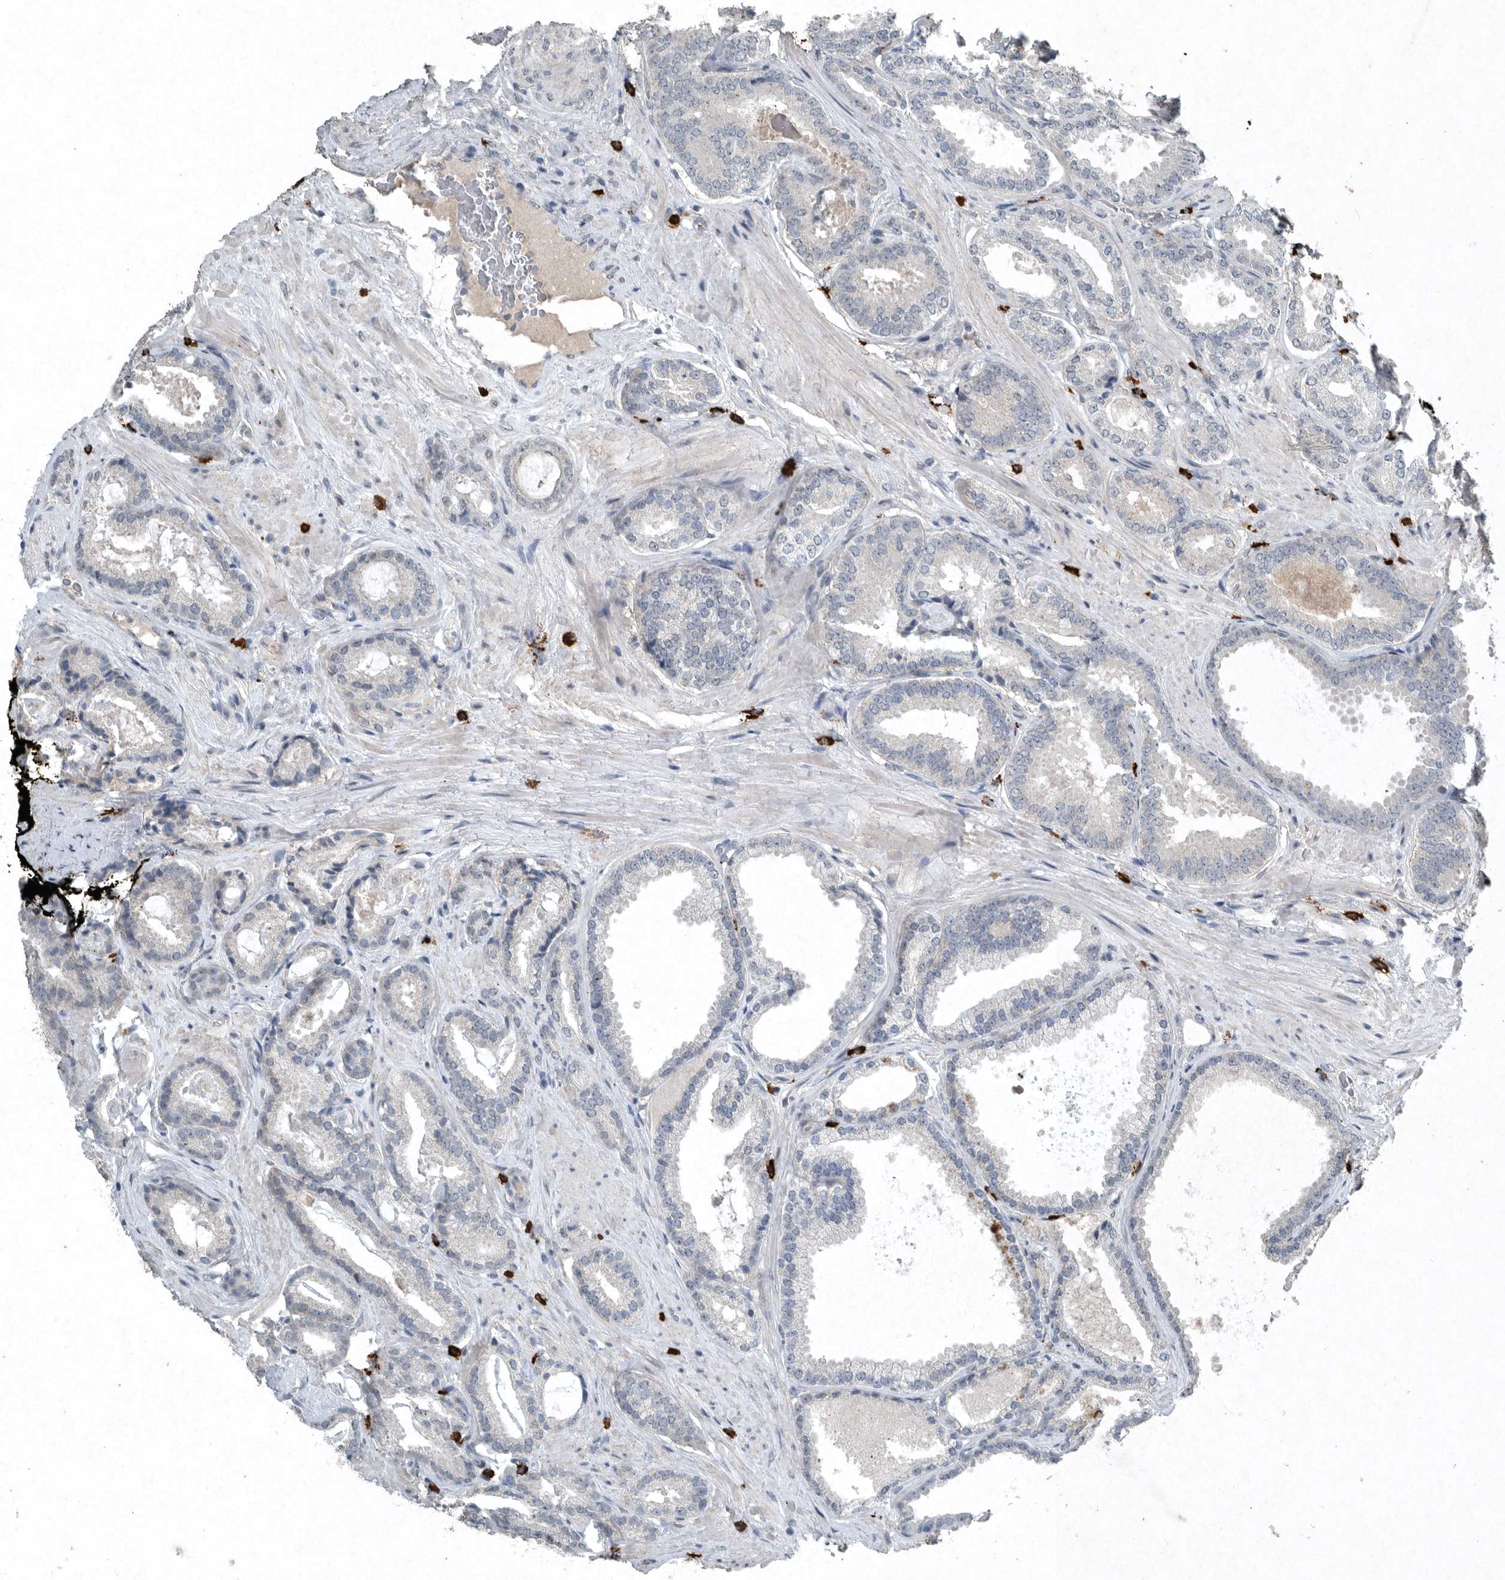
{"staining": {"intensity": "negative", "quantity": "none", "location": "none"}, "tissue": "prostate cancer", "cell_type": "Tumor cells", "image_type": "cancer", "snomed": [{"axis": "morphology", "description": "Adenocarcinoma, Low grade"}, {"axis": "topography", "description": "Prostate"}], "caption": "DAB immunohistochemical staining of prostate low-grade adenocarcinoma displays no significant expression in tumor cells.", "gene": "IL20", "patient": {"sex": "male", "age": 71}}